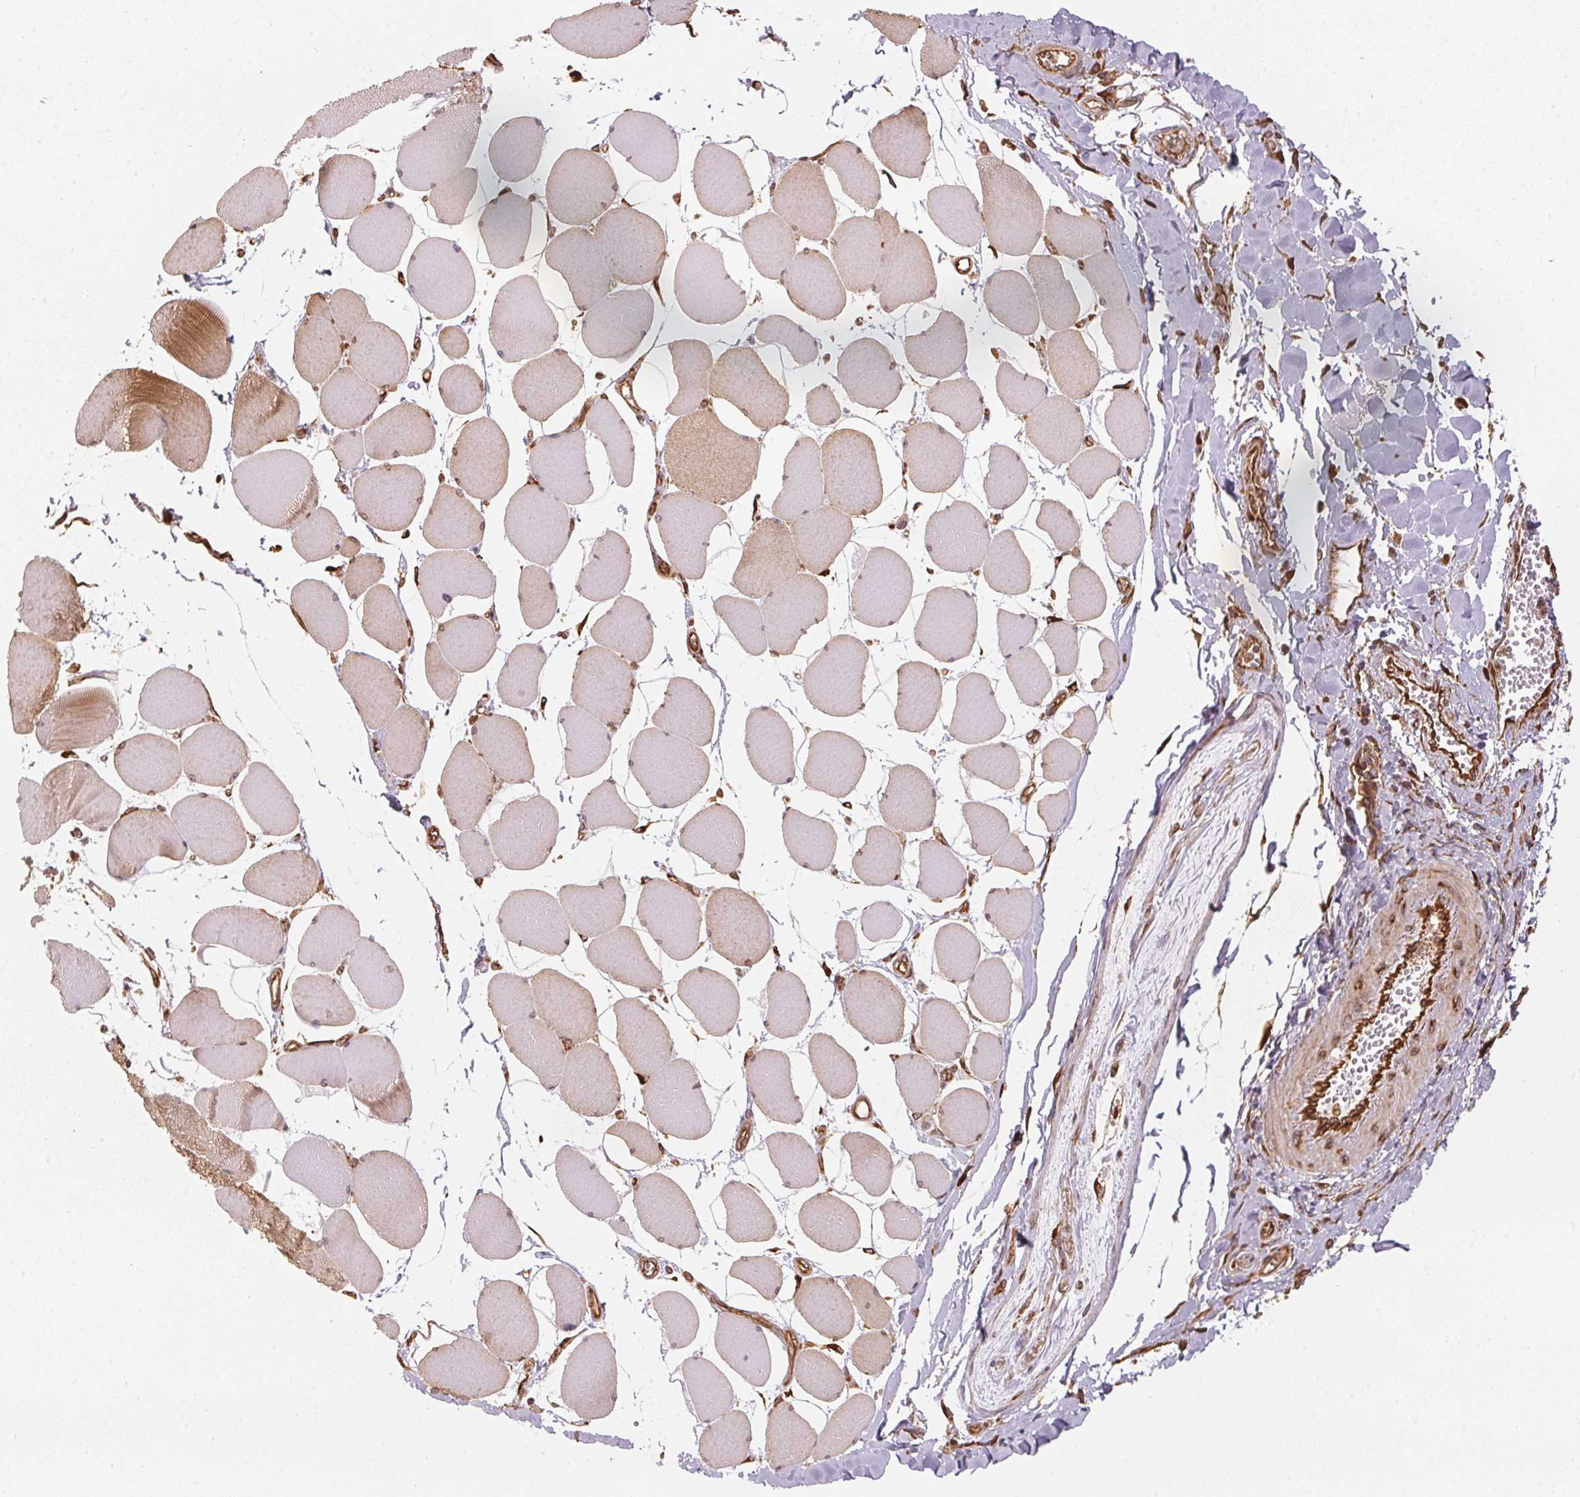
{"staining": {"intensity": "moderate", "quantity": "25%-75%", "location": "cytoplasmic/membranous"}, "tissue": "skeletal muscle", "cell_type": "Myocytes", "image_type": "normal", "snomed": [{"axis": "morphology", "description": "Normal tissue, NOS"}, {"axis": "topography", "description": "Skeletal muscle"}], "caption": "Protein expression by immunohistochemistry shows moderate cytoplasmic/membranous staining in approximately 25%-75% of myocytes in benign skeletal muscle.", "gene": "STRN4", "patient": {"sex": "female", "age": 75}}